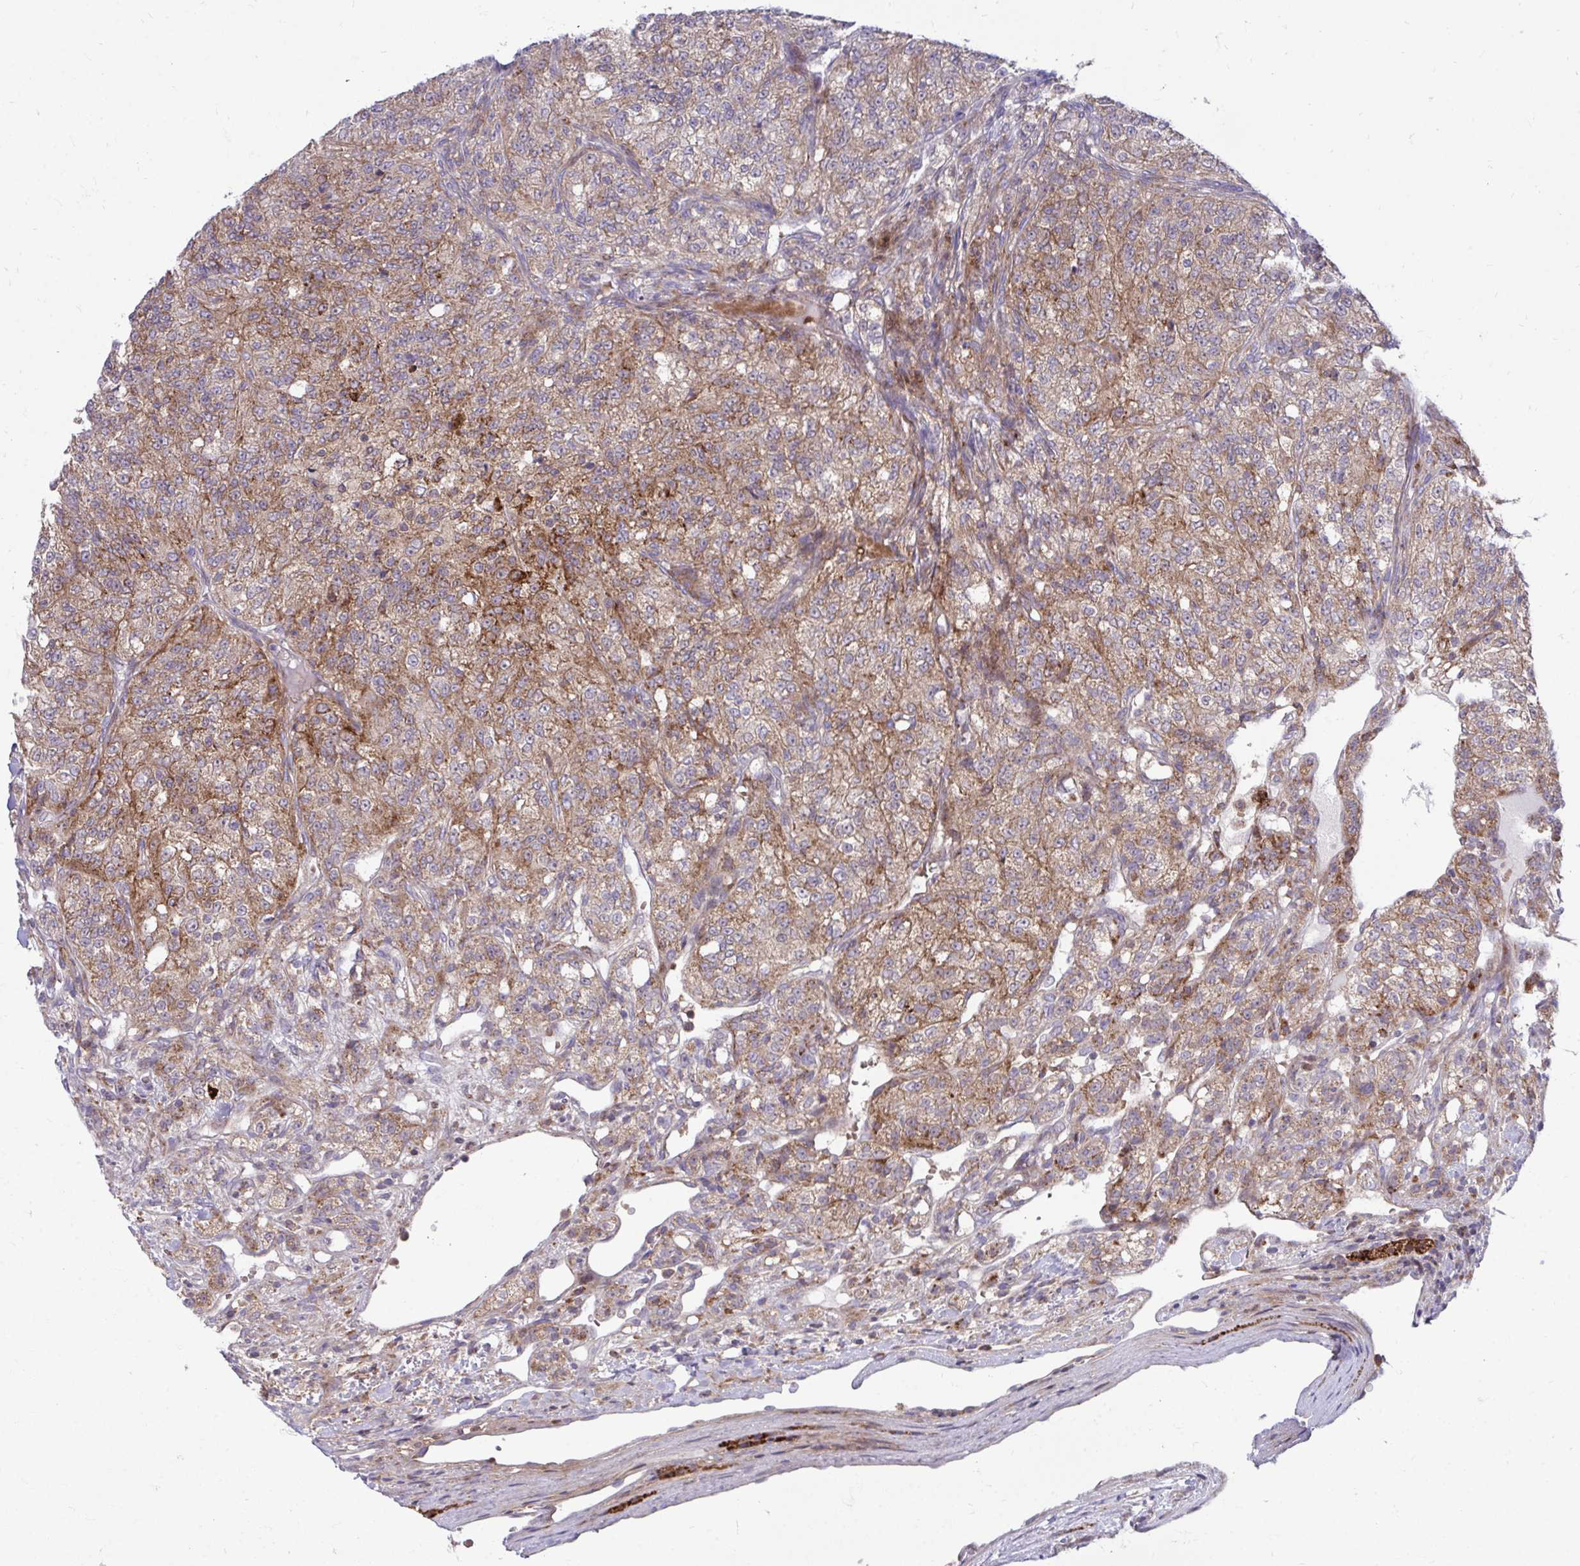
{"staining": {"intensity": "moderate", "quantity": ">75%", "location": "cytoplasmic/membranous"}, "tissue": "renal cancer", "cell_type": "Tumor cells", "image_type": "cancer", "snomed": [{"axis": "morphology", "description": "Adenocarcinoma, NOS"}, {"axis": "topography", "description": "Kidney"}], "caption": "DAB (3,3'-diaminobenzidine) immunohistochemical staining of human renal cancer exhibits moderate cytoplasmic/membranous protein positivity in approximately >75% of tumor cells.", "gene": "C16orf54", "patient": {"sex": "female", "age": 63}}